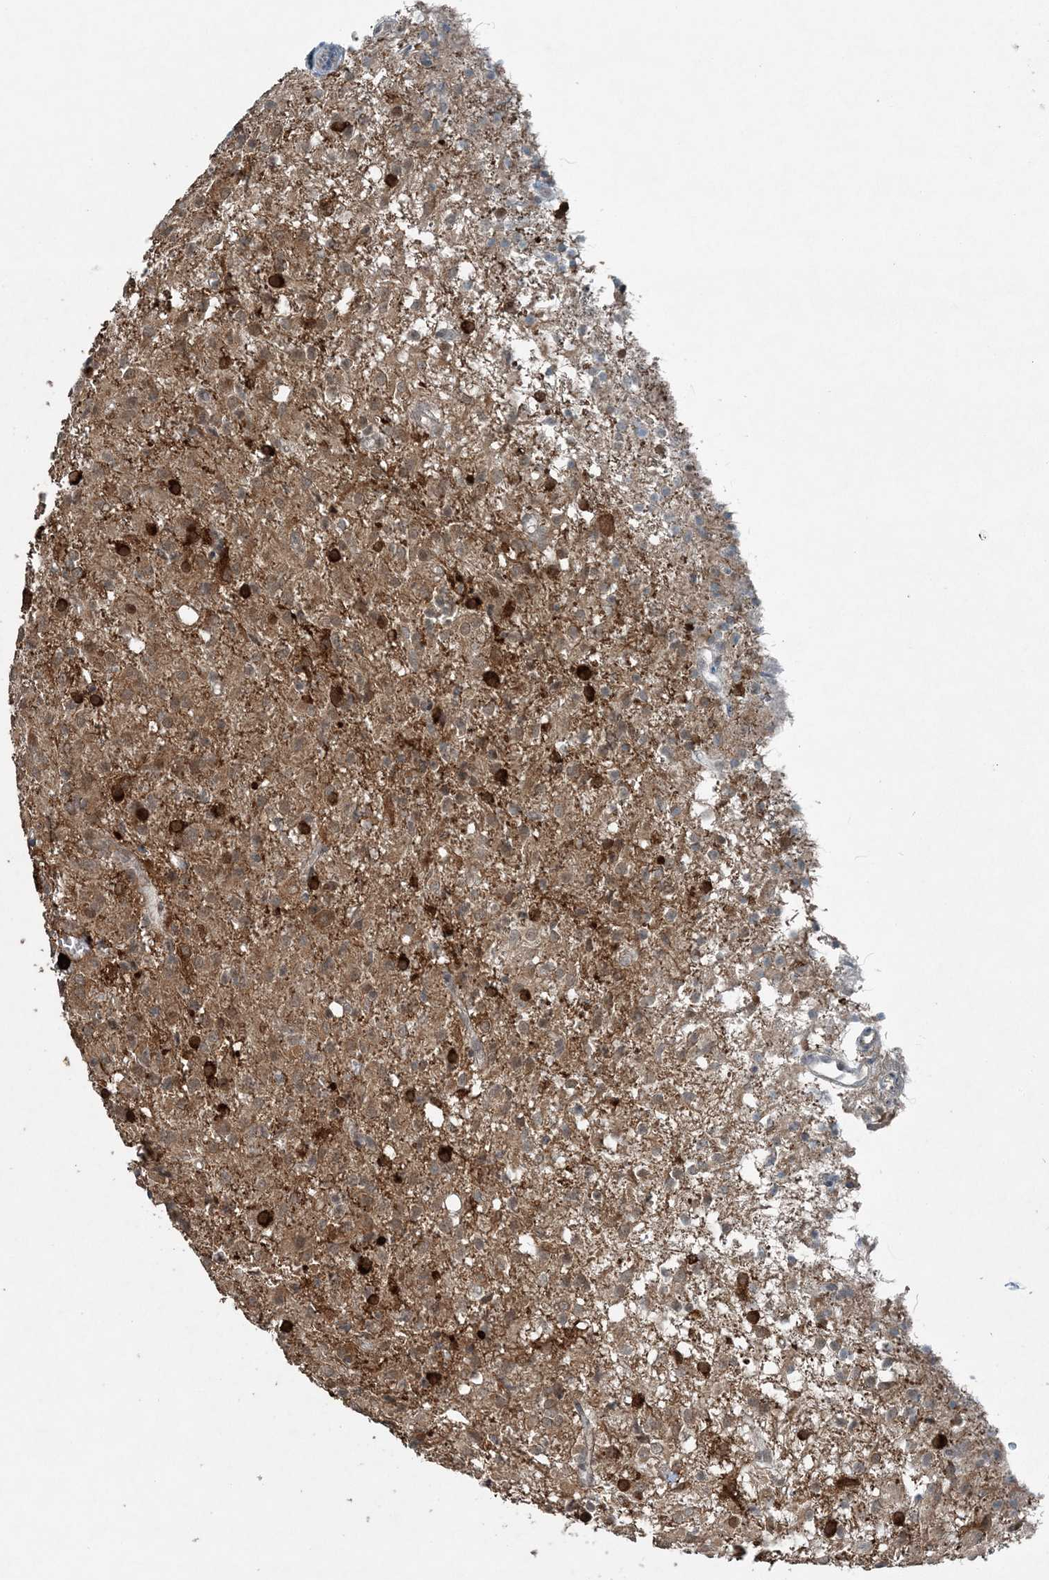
{"staining": {"intensity": "moderate", "quantity": ">75%", "location": "cytoplasmic/membranous"}, "tissue": "glioma", "cell_type": "Tumor cells", "image_type": "cancer", "snomed": [{"axis": "morphology", "description": "Glioma, malignant, High grade"}, {"axis": "topography", "description": "Brain"}], "caption": "Immunohistochemistry of high-grade glioma (malignant) displays medium levels of moderate cytoplasmic/membranous staining in about >75% of tumor cells.", "gene": "COPS7B", "patient": {"sex": "female", "age": 59}}